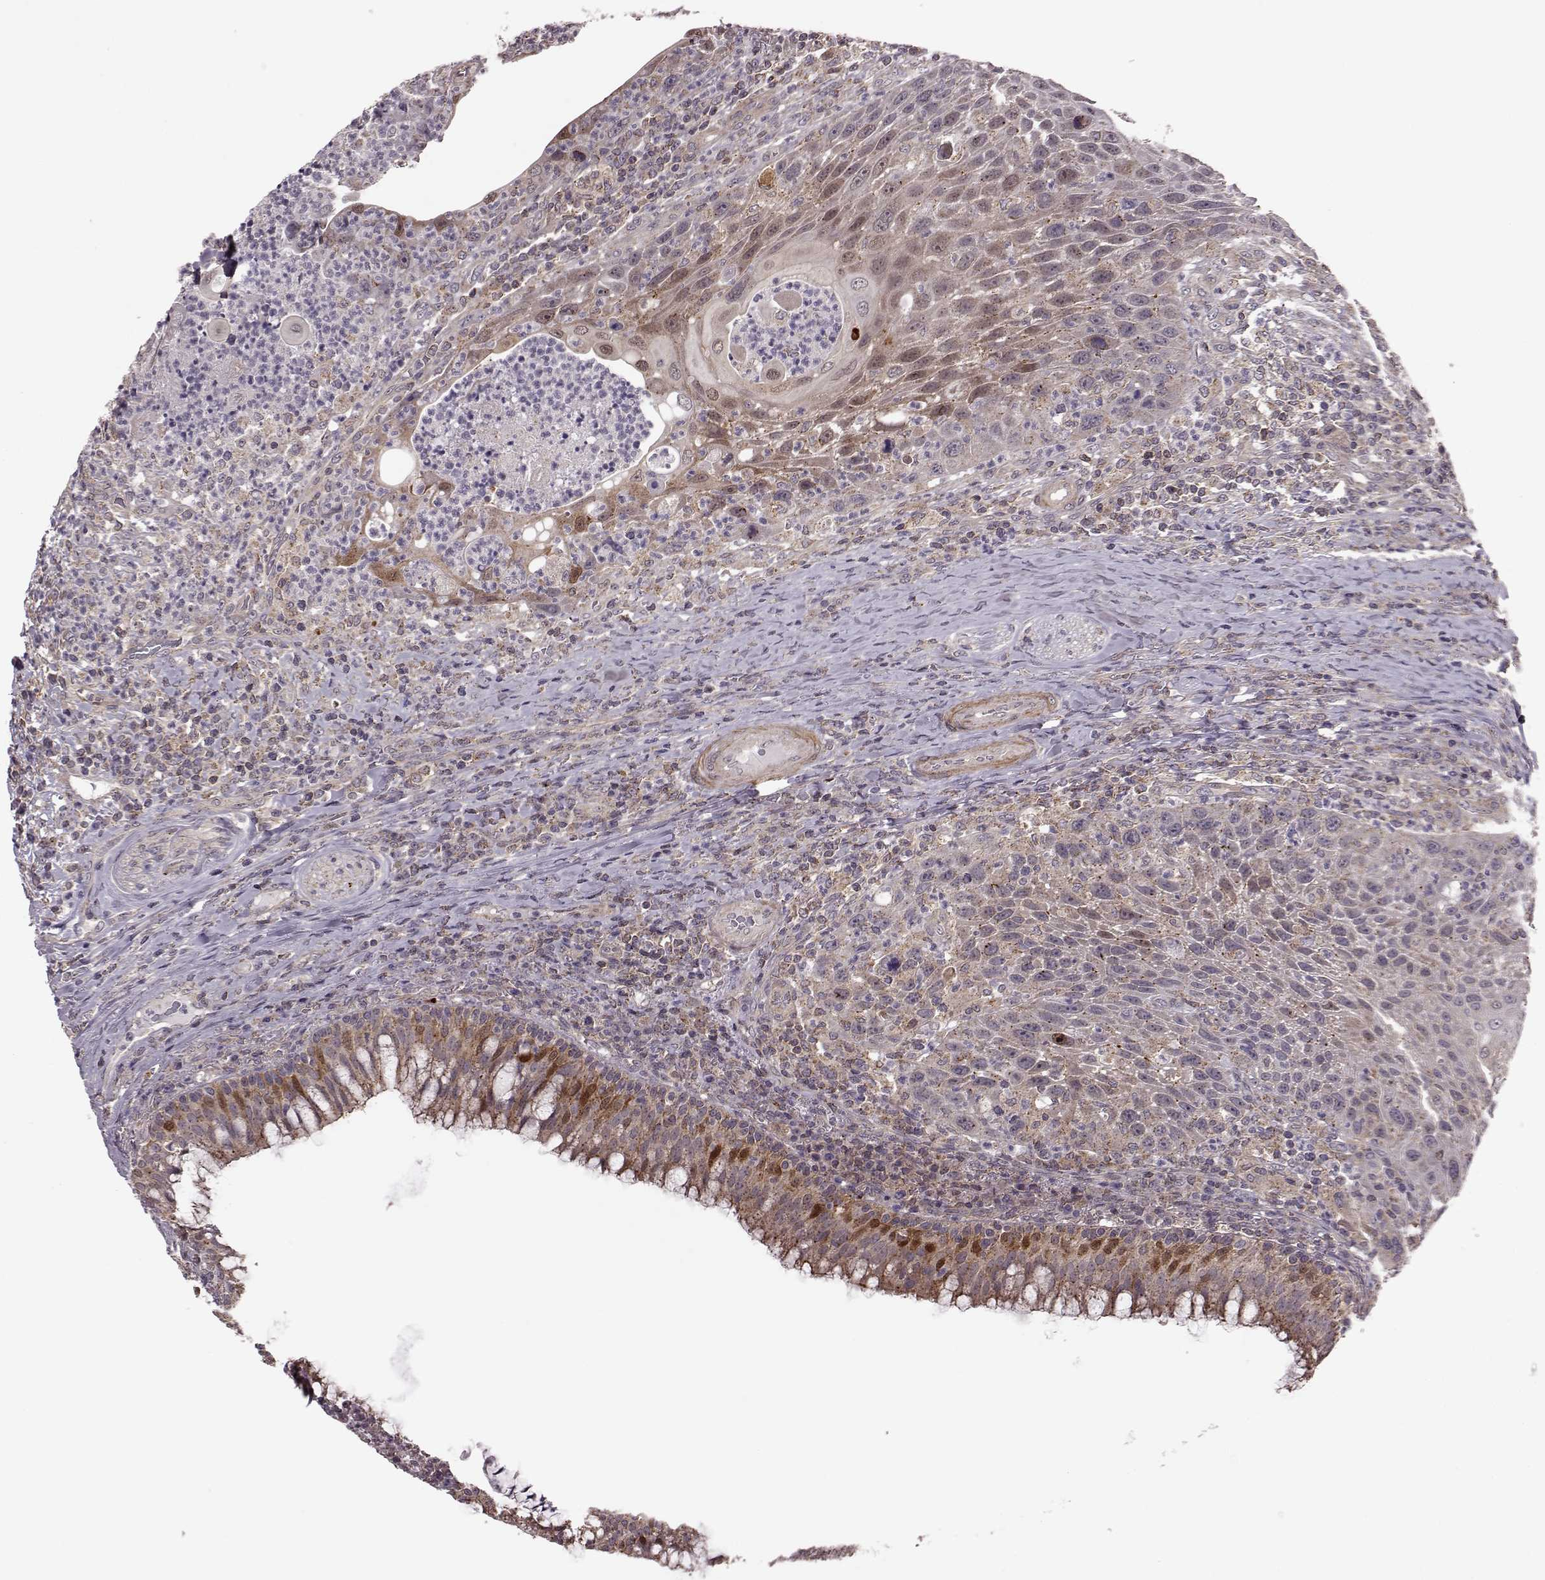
{"staining": {"intensity": "moderate", "quantity": ">75%", "location": "cytoplasmic/membranous"}, "tissue": "head and neck cancer", "cell_type": "Tumor cells", "image_type": "cancer", "snomed": [{"axis": "morphology", "description": "Squamous cell carcinoma, NOS"}, {"axis": "topography", "description": "Head-Neck"}], "caption": "Head and neck cancer (squamous cell carcinoma) was stained to show a protein in brown. There is medium levels of moderate cytoplasmic/membranous positivity in approximately >75% of tumor cells.", "gene": "FNIP2", "patient": {"sex": "male", "age": 69}}